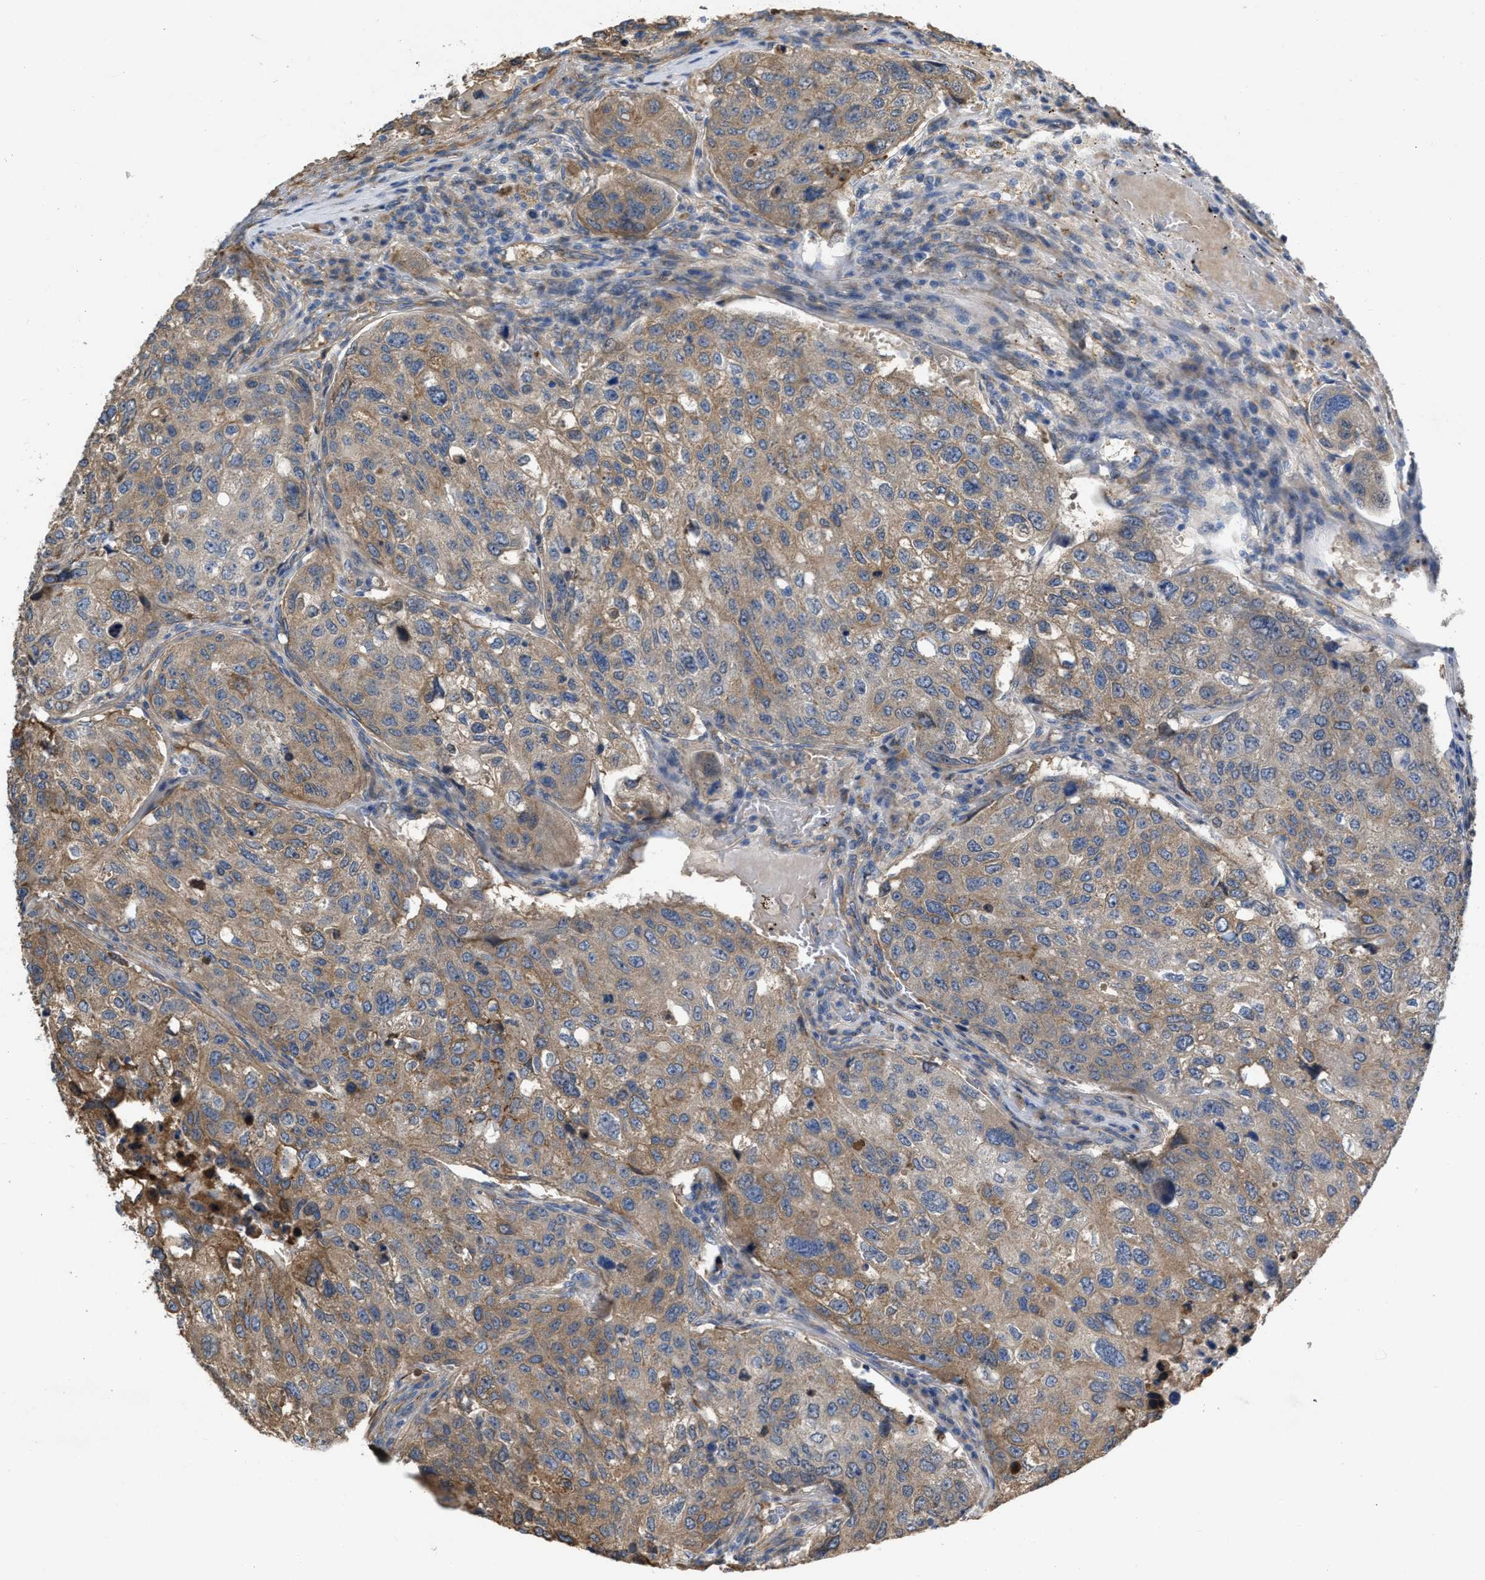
{"staining": {"intensity": "moderate", "quantity": ">75%", "location": "cytoplasmic/membranous"}, "tissue": "urothelial cancer", "cell_type": "Tumor cells", "image_type": "cancer", "snomed": [{"axis": "morphology", "description": "Urothelial carcinoma, High grade"}, {"axis": "topography", "description": "Lymph node"}, {"axis": "topography", "description": "Urinary bladder"}], "caption": "A brown stain labels moderate cytoplasmic/membranous expression of a protein in human urothelial cancer tumor cells.", "gene": "SLC4A11", "patient": {"sex": "male", "age": 51}}